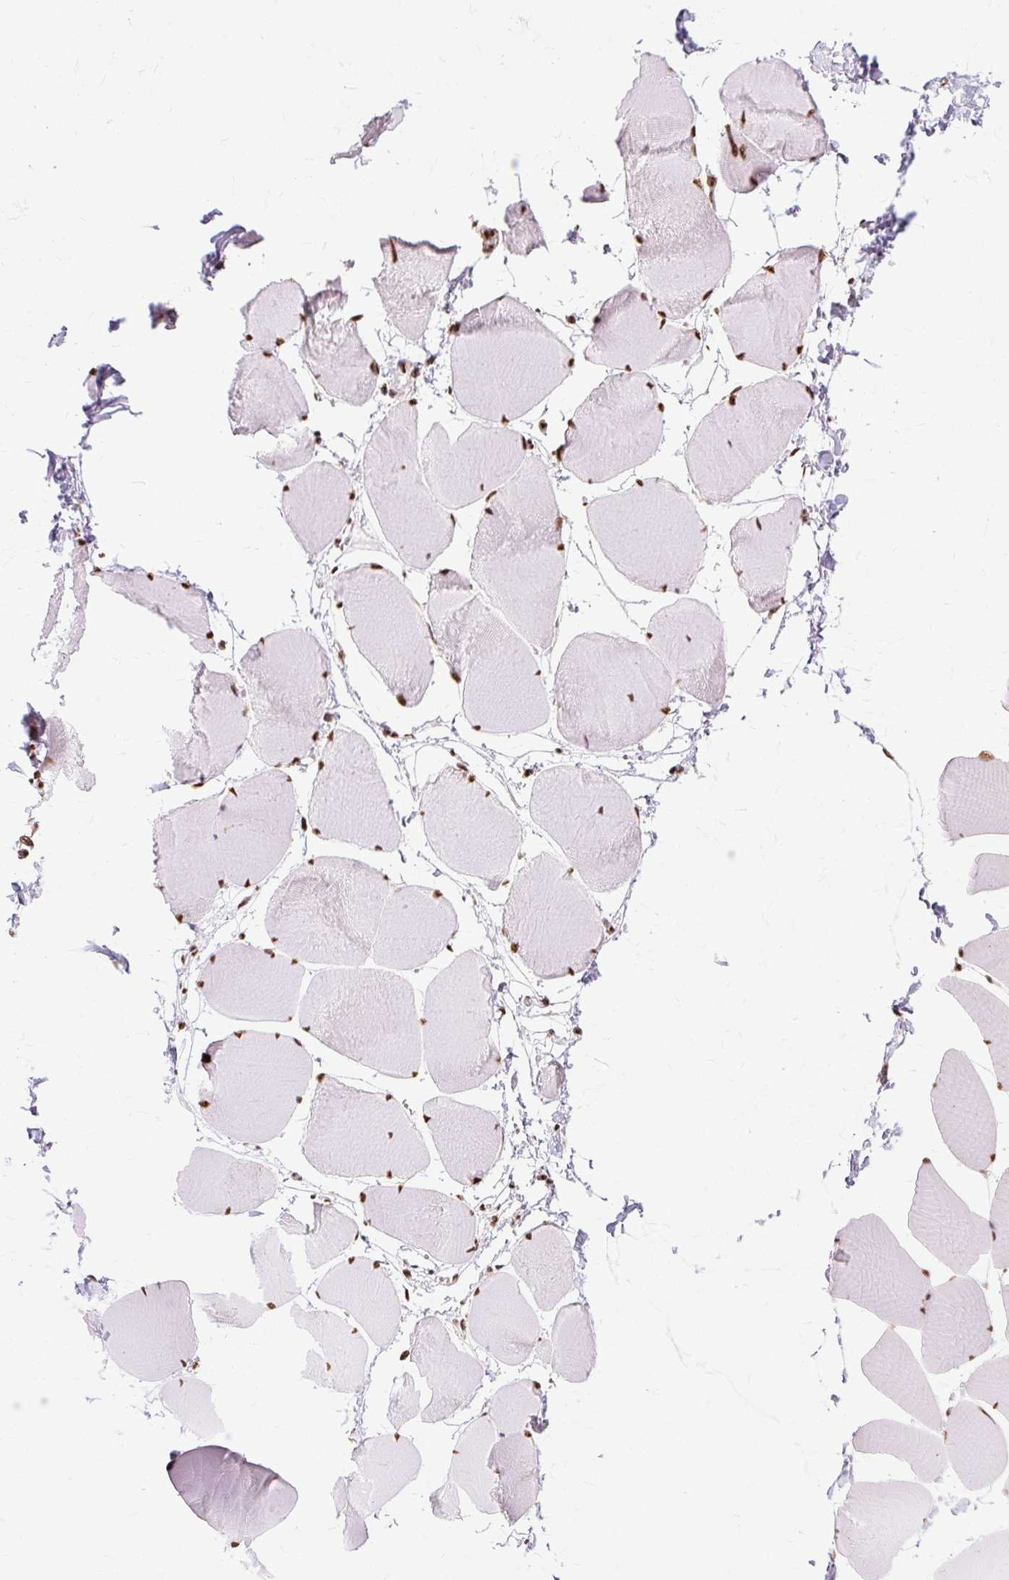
{"staining": {"intensity": "strong", "quantity": ">75%", "location": "nuclear"}, "tissue": "skeletal muscle", "cell_type": "Myocytes", "image_type": "normal", "snomed": [{"axis": "morphology", "description": "Normal tissue, NOS"}, {"axis": "topography", "description": "Skeletal muscle"}], "caption": "Skeletal muscle stained with a brown dye reveals strong nuclear positive expression in about >75% of myocytes.", "gene": "XRCC6", "patient": {"sex": "male", "age": 25}}